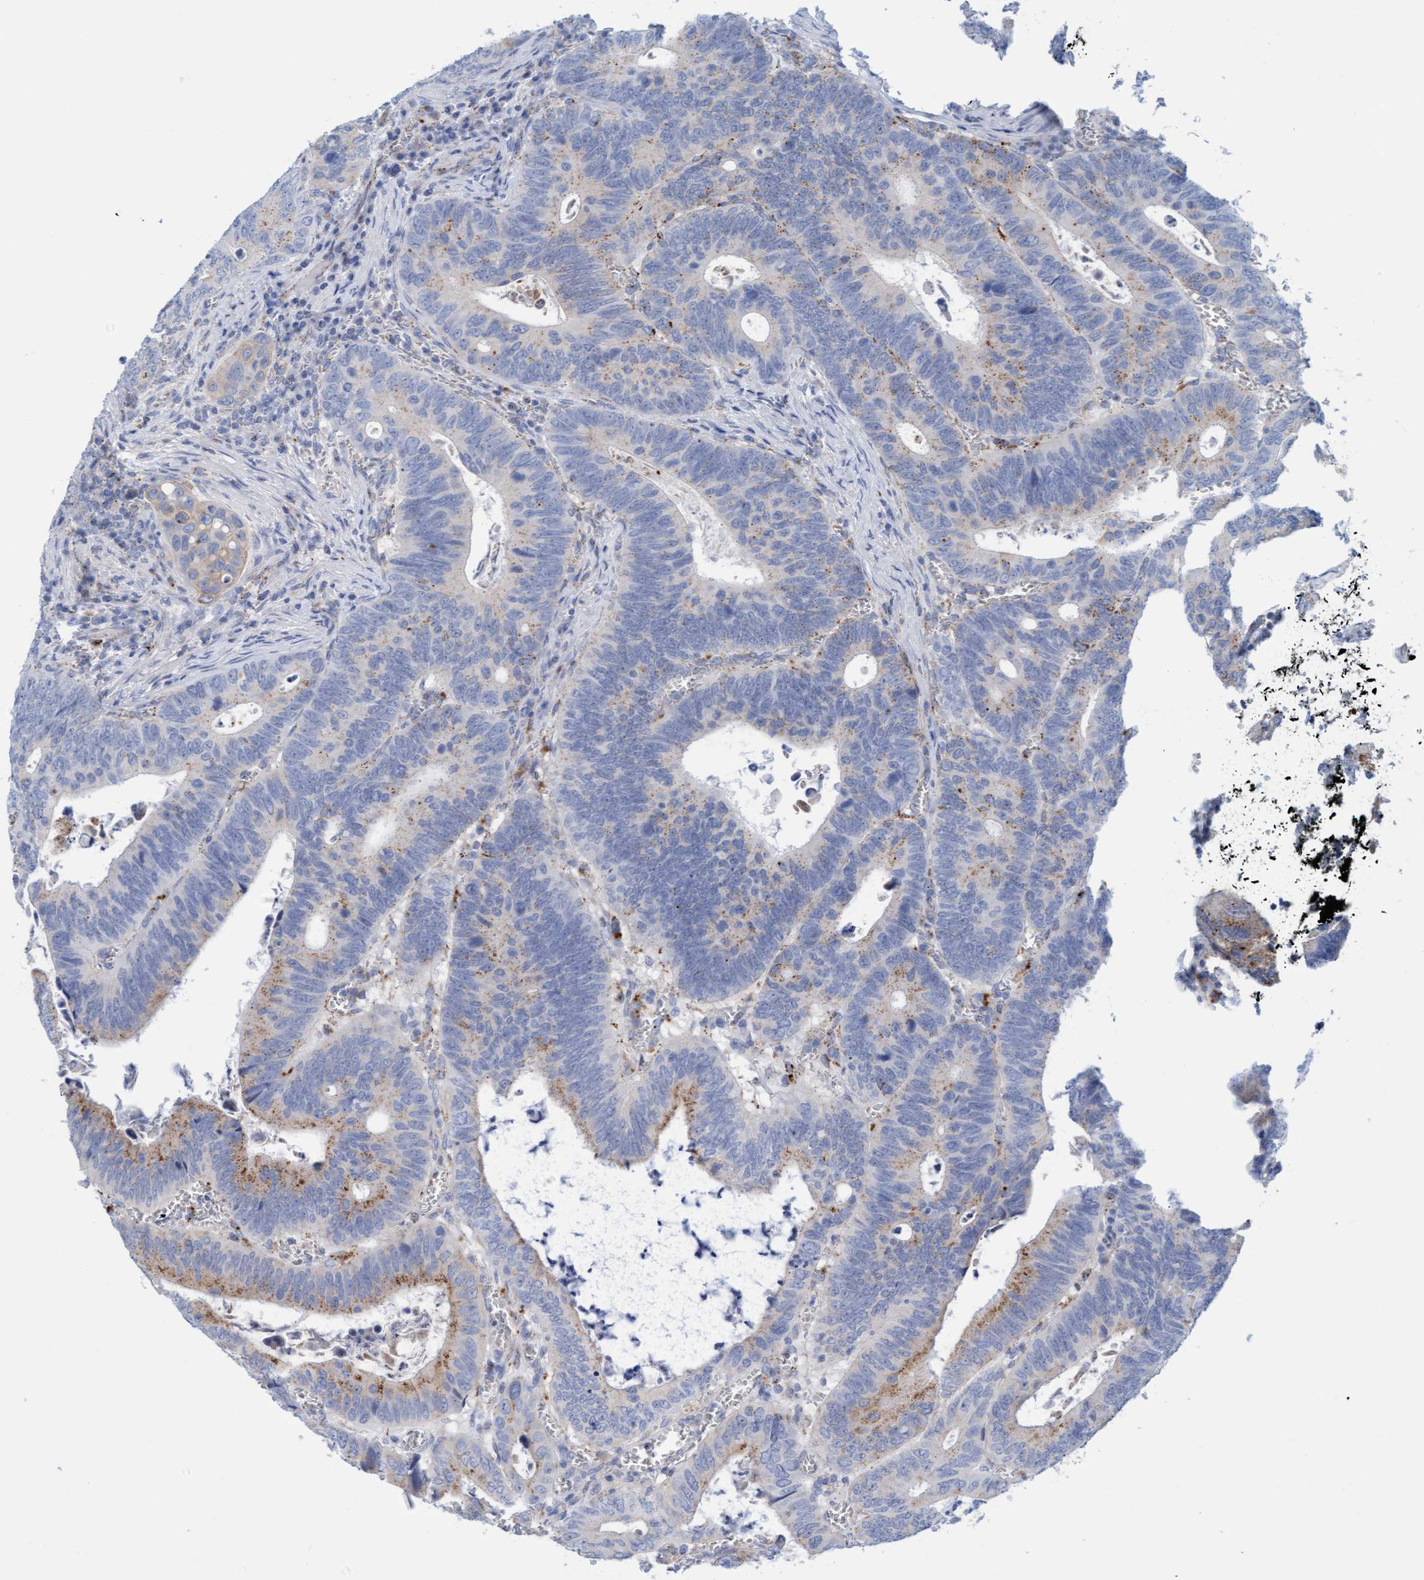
{"staining": {"intensity": "moderate", "quantity": "<25%", "location": "cytoplasmic/membranous"}, "tissue": "colorectal cancer", "cell_type": "Tumor cells", "image_type": "cancer", "snomed": [{"axis": "morphology", "description": "Inflammation, NOS"}, {"axis": "morphology", "description": "Adenocarcinoma, NOS"}, {"axis": "topography", "description": "Colon"}], "caption": "Colorectal cancer (adenocarcinoma) tissue displays moderate cytoplasmic/membranous expression in approximately <25% of tumor cells", "gene": "SGSH", "patient": {"sex": "male", "age": 72}}